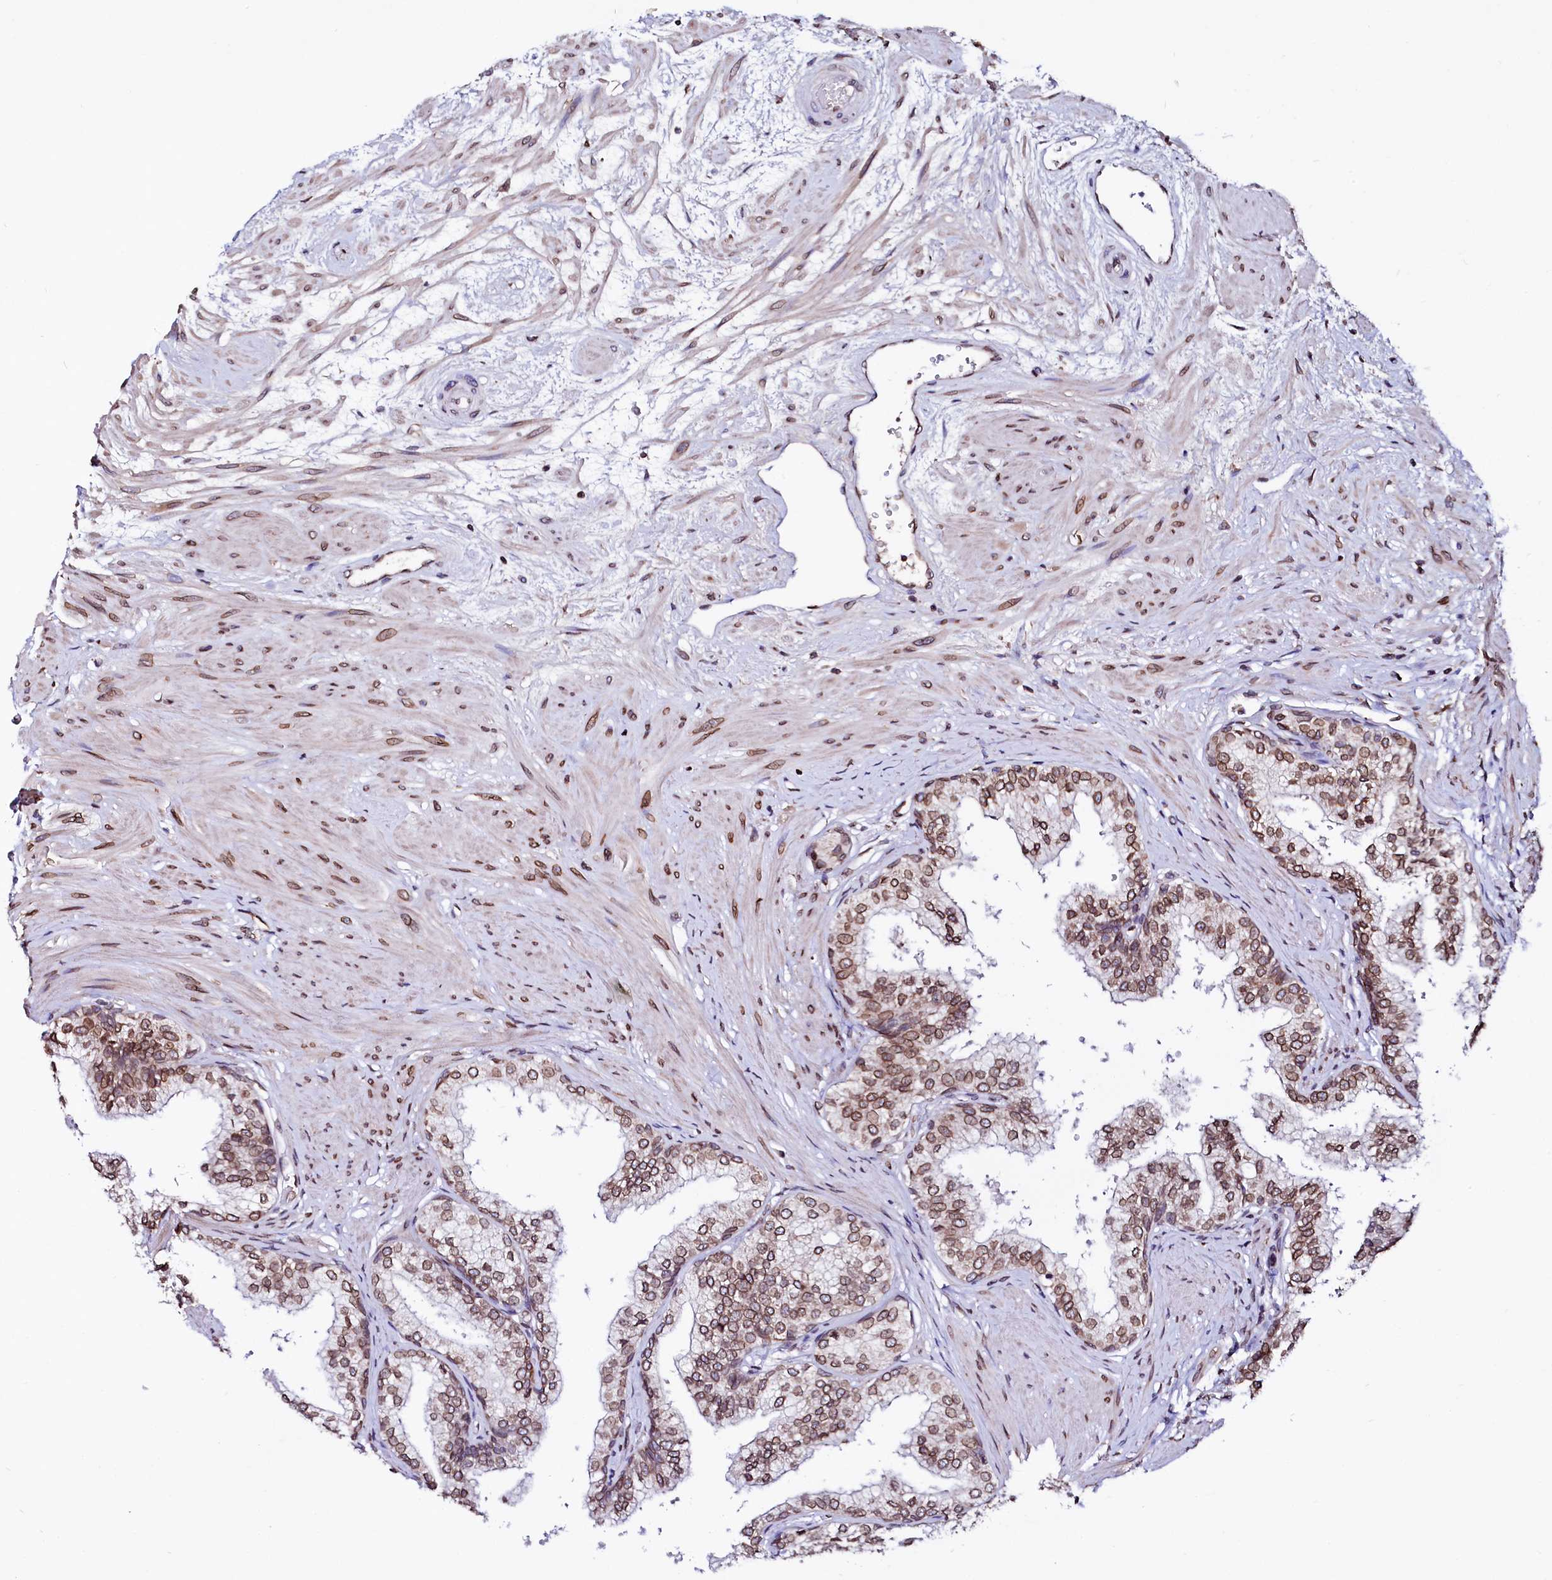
{"staining": {"intensity": "moderate", "quantity": ">75%", "location": "cytoplasmic/membranous,nuclear"}, "tissue": "prostate", "cell_type": "Glandular cells", "image_type": "normal", "snomed": [{"axis": "morphology", "description": "Normal tissue, NOS"}, {"axis": "topography", "description": "Prostate"}], "caption": "A high-resolution image shows immunohistochemistry staining of unremarkable prostate, which reveals moderate cytoplasmic/membranous,nuclear staining in approximately >75% of glandular cells.", "gene": "HAND1", "patient": {"sex": "male", "age": 60}}